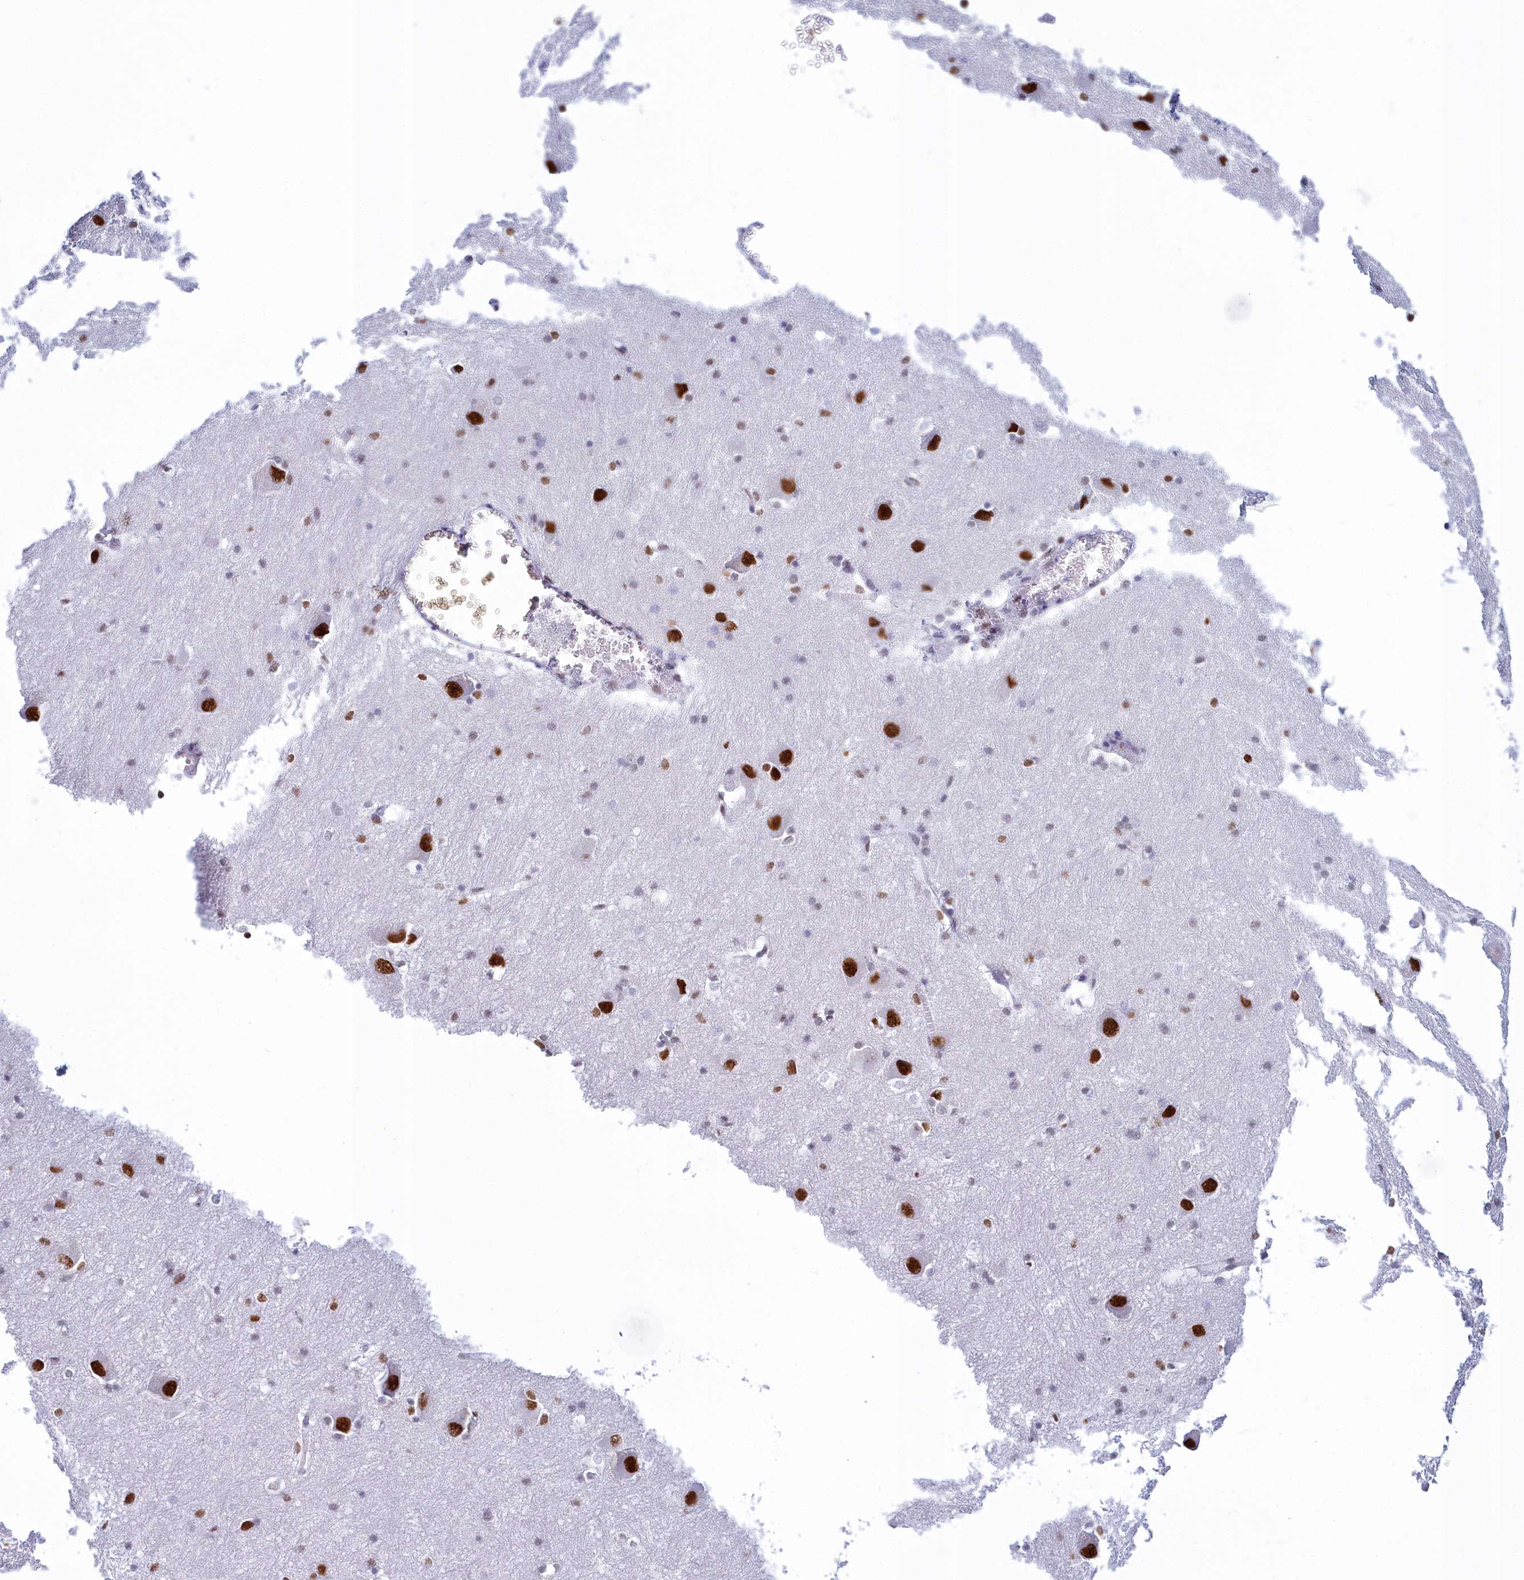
{"staining": {"intensity": "moderate", "quantity": "<25%", "location": "nuclear"}, "tissue": "caudate", "cell_type": "Glial cells", "image_type": "normal", "snomed": [{"axis": "morphology", "description": "Normal tissue, NOS"}, {"axis": "topography", "description": "Lateral ventricle wall"}], "caption": "Immunohistochemistry (IHC) of benign human caudate exhibits low levels of moderate nuclear staining in about <25% of glial cells.", "gene": "CDC26", "patient": {"sex": "male", "age": 37}}